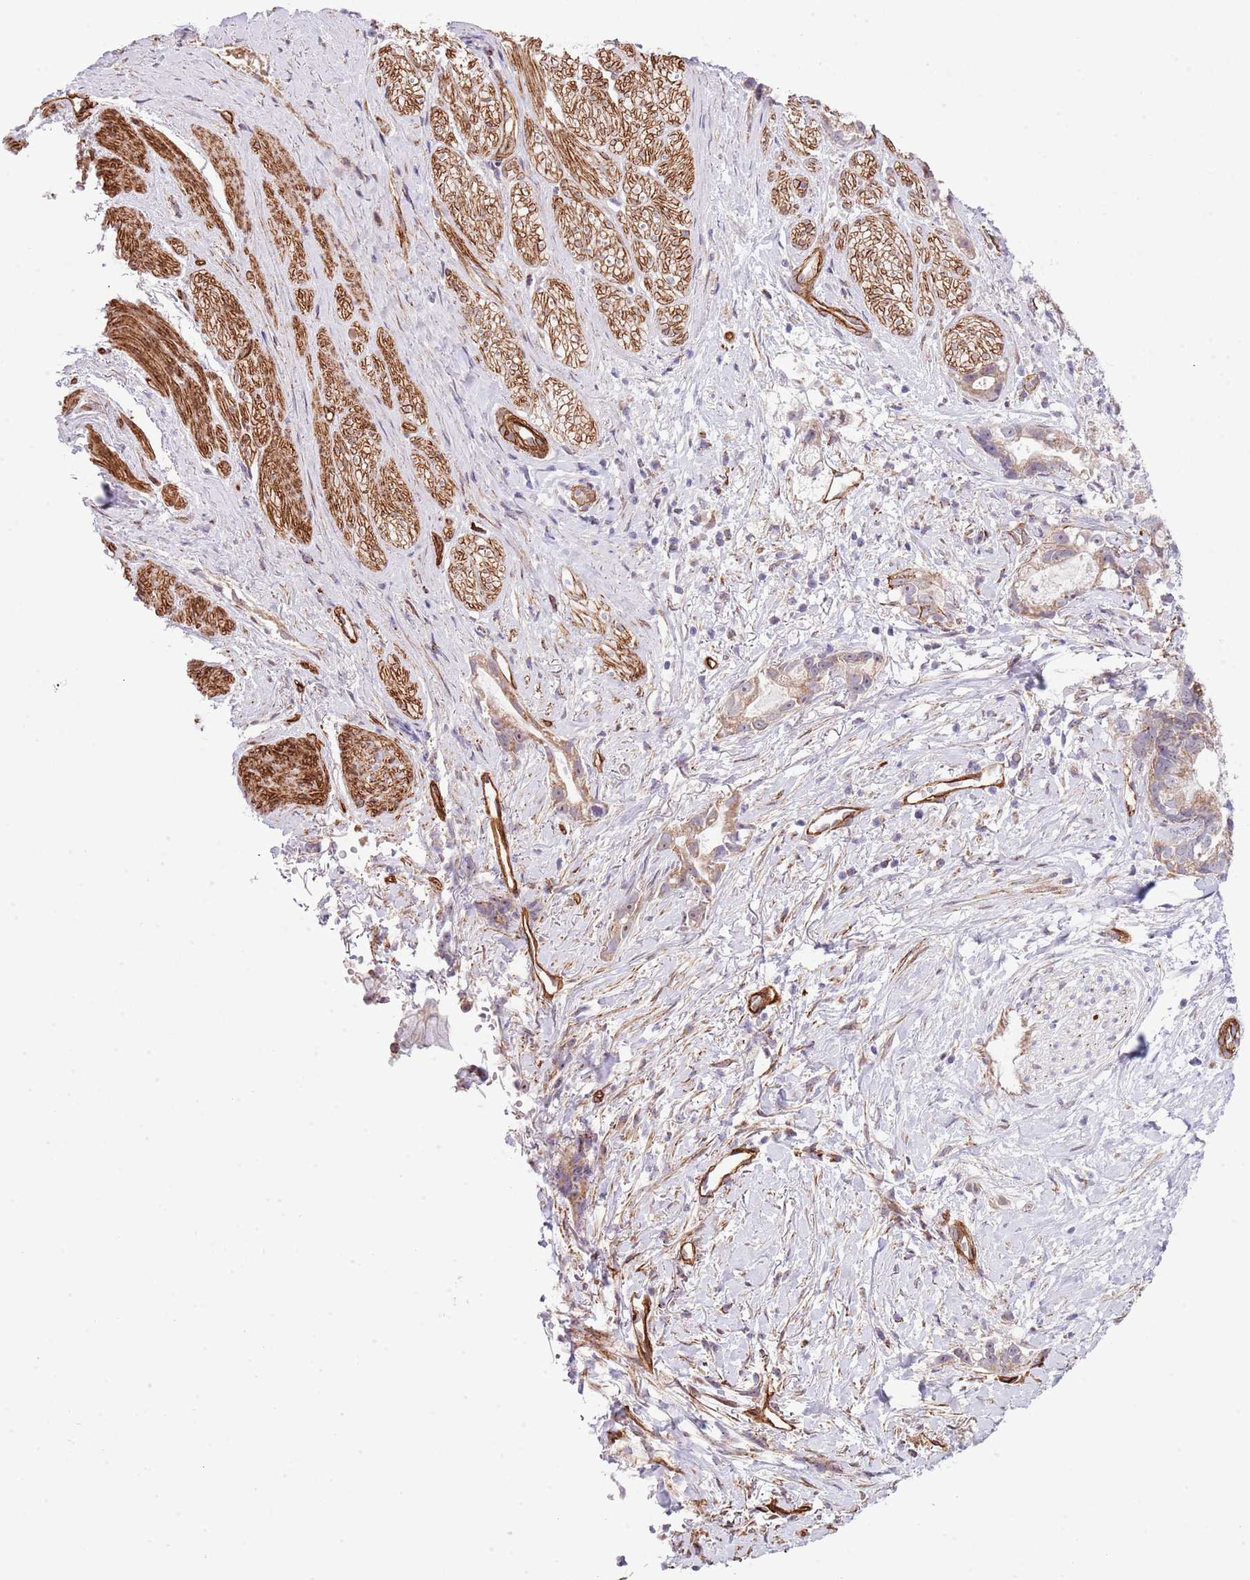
{"staining": {"intensity": "moderate", "quantity": ">75%", "location": "cytoplasmic/membranous"}, "tissue": "stomach cancer", "cell_type": "Tumor cells", "image_type": "cancer", "snomed": [{"axis": "morphology", "description": "Adenocarcinoma, NOS"}, {"axis": "topography", "description": "Stomach"}], "caption": "This photomicrograph demonstrates stomach cancer (adenocarcinoma) stained with immunohistochemistry (IHC) to label a protein in brown. The cytoplasmic/membranous of tumor cells show moderate positivity for the protein. Nuclei are counter-stained blue.", "gene": "NEK3", "patient": {"sex": "male", "age": 55}}